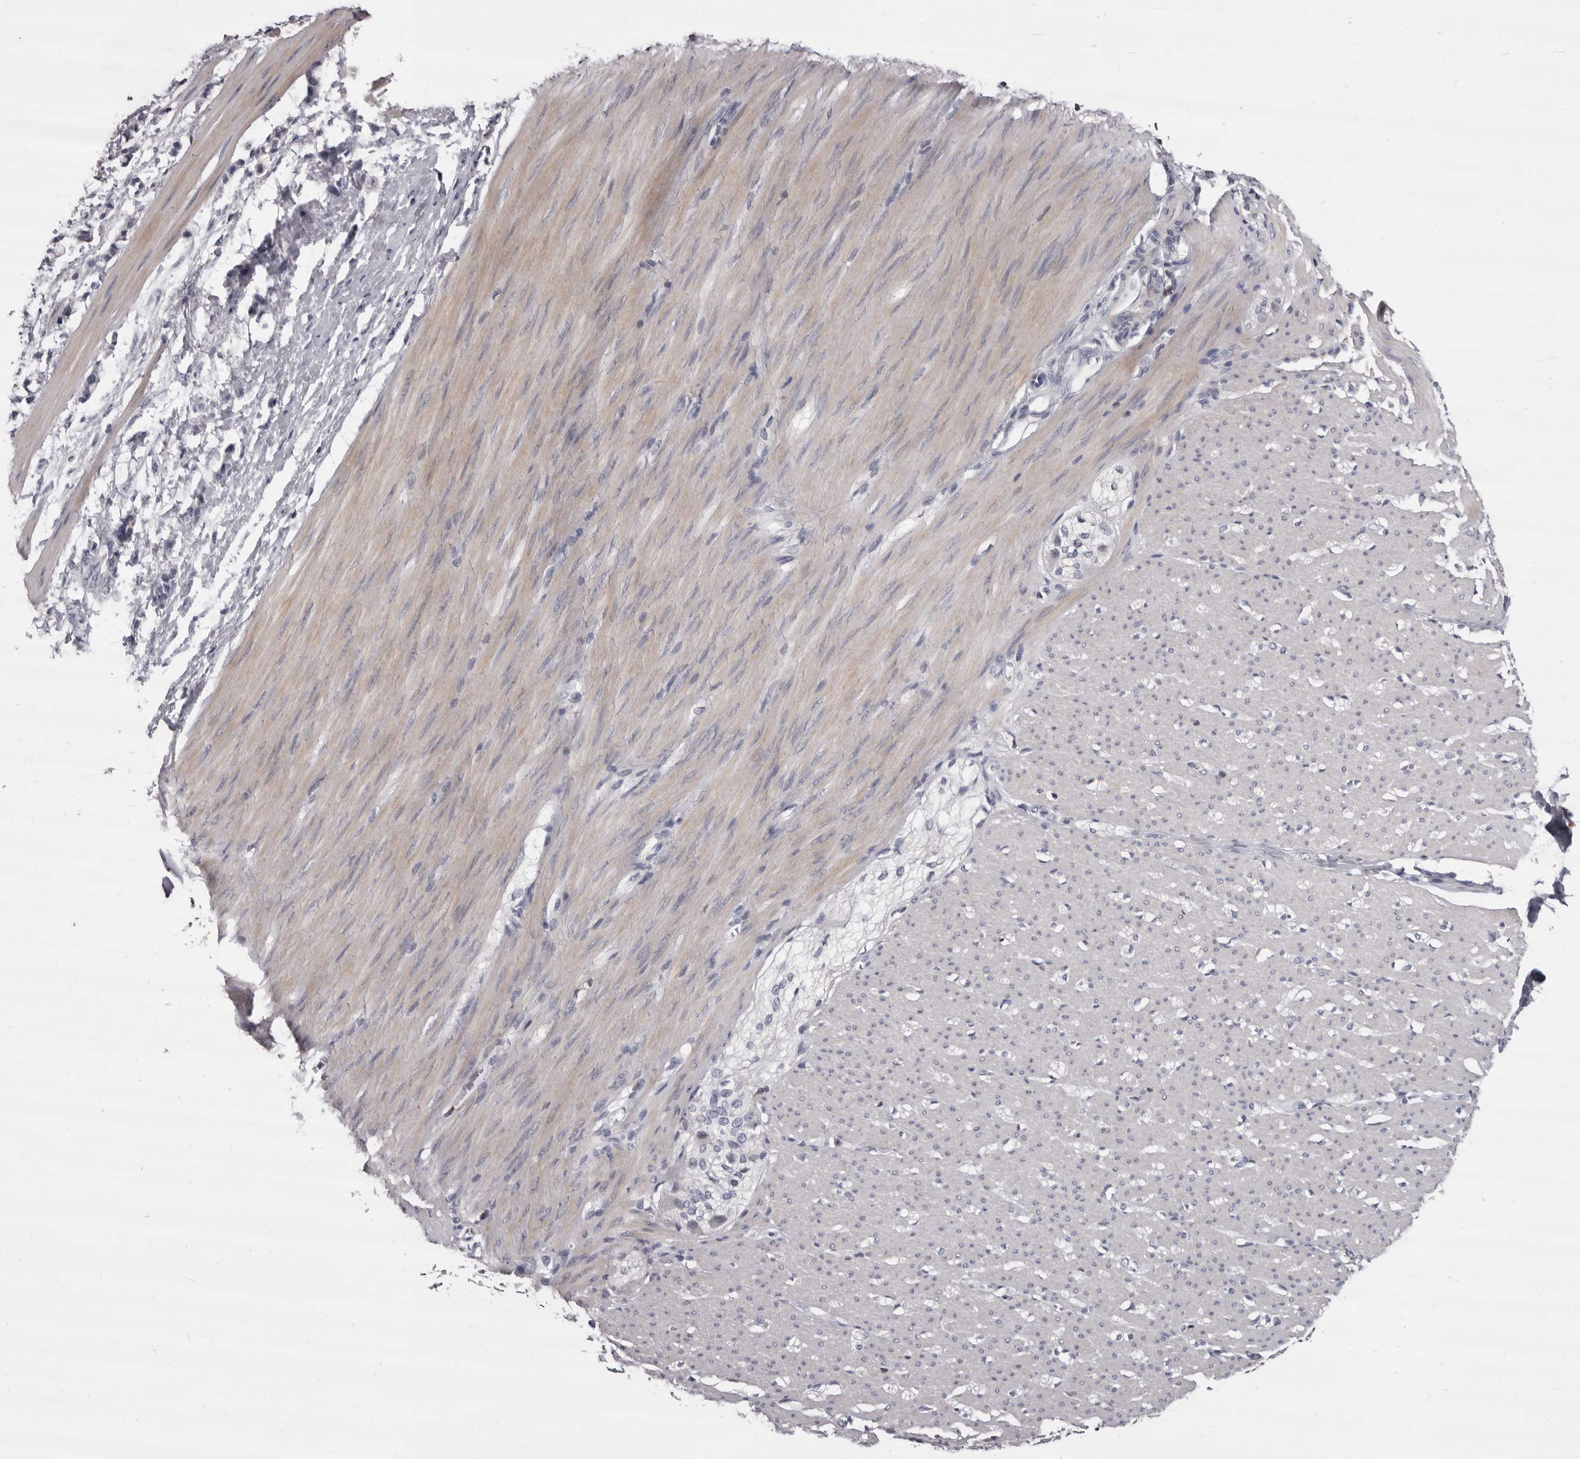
{"staining": {"intensity": "weak", "quantity": "25%-75%", "location": "cytoplasmic/membranous"}, "tissue": "smooth muscle", "cell_type": "Smooth muscle cells", "image_type": "normal", "snomed": [{"axis": "morphology", "description": "Normal tissue, NOS"}, {"axis": "morphology", "description": "Adenocarcinoma, NOS"}, {"axis": "topography", "description": "Colon"}, {"axis": "topography", "description": "Peripheral nerve tissue"}], "caption": "This micrograph shows benign smooth muscle stained with immunohistochemistry (IHC) to label a protein in brown. The cytoplasmic/membranous of smooth muscle cells show weak positivity for the protein. Nuclei are counter-stained blue.", "gene": "GZMH", "patient": {"sex": "male", "age": 14}}